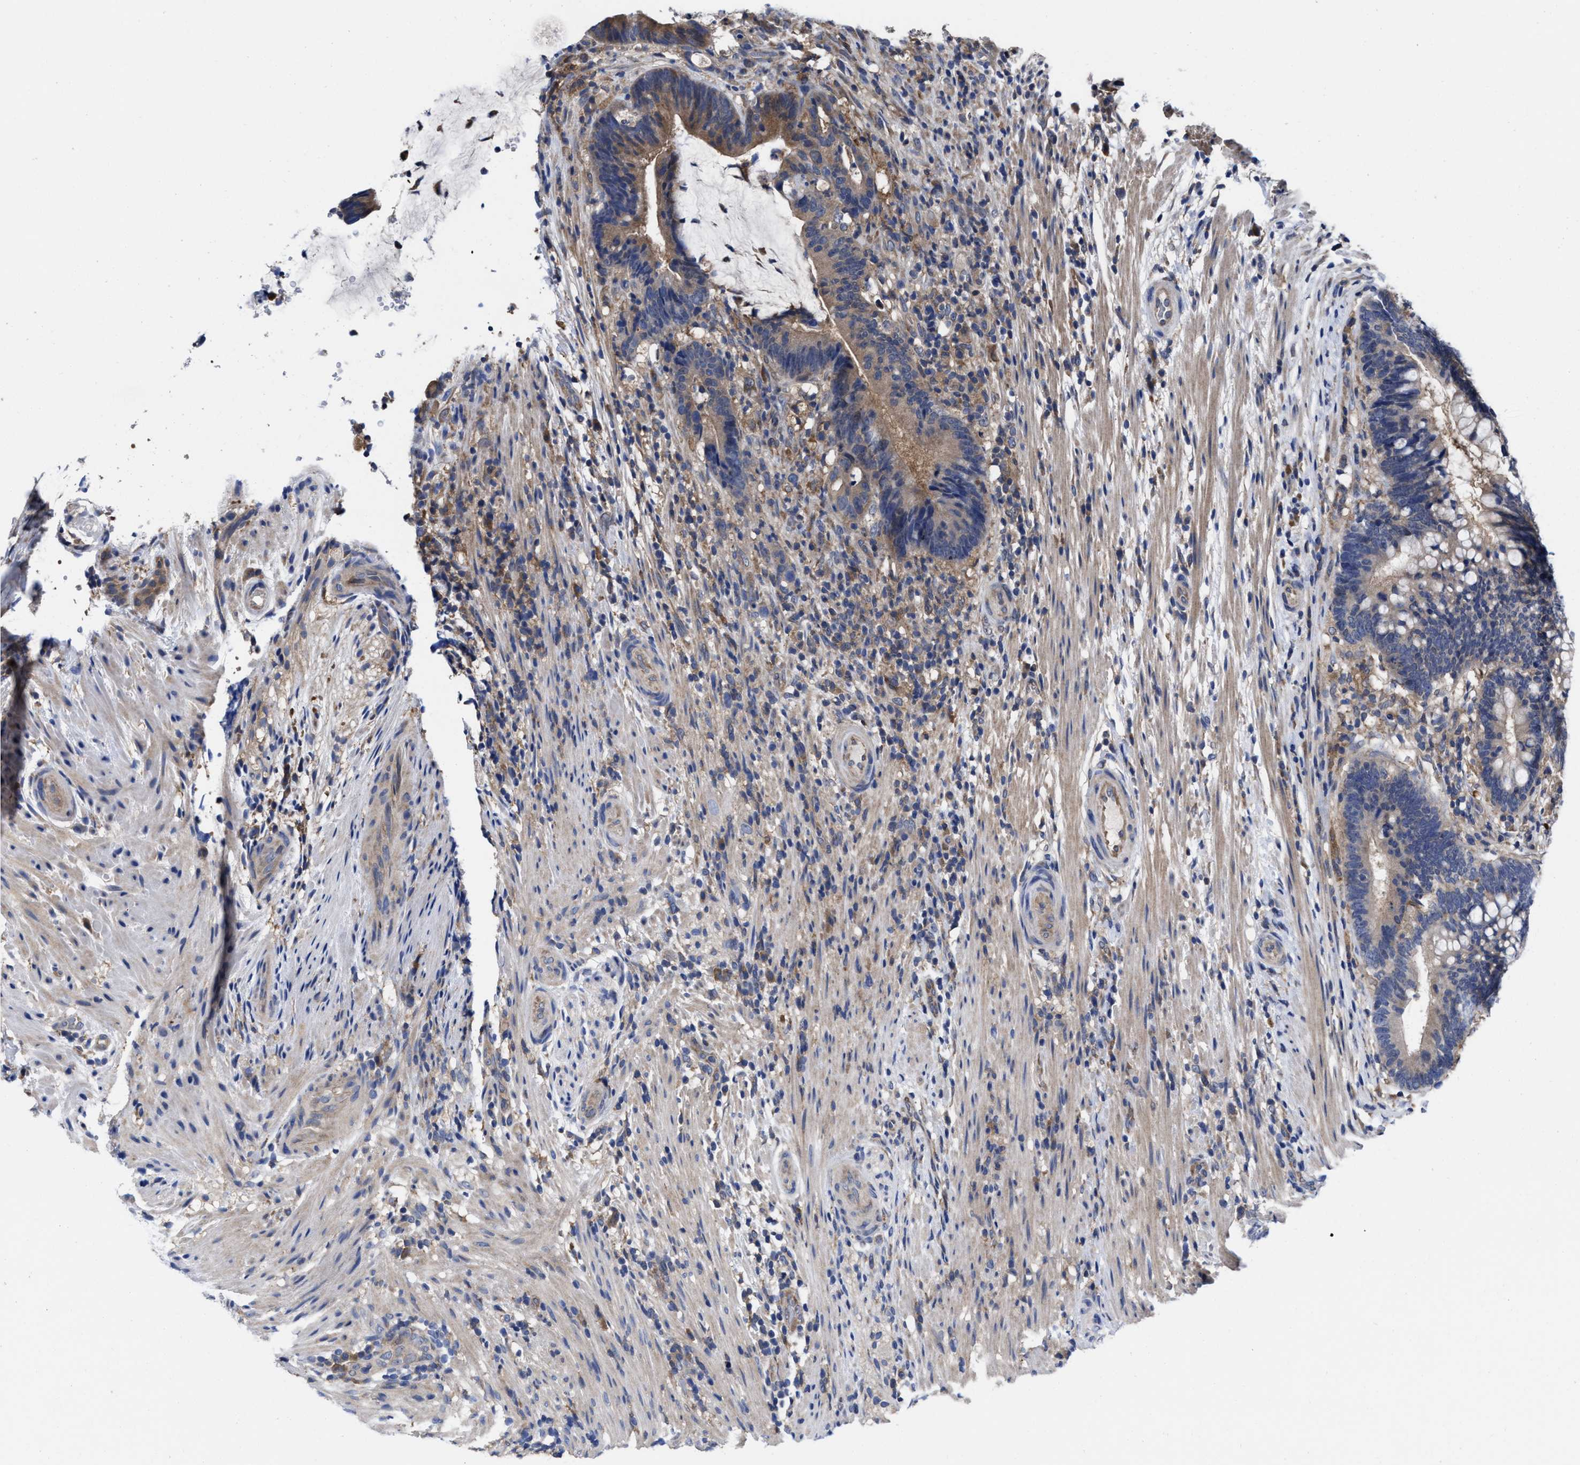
{"staining": {"intensity": "moderate", "quantity": "<25%", "location": "cytoplasmic/membranous"}, "tissue": "colorectal cancer", "cell_type": "Tumor cells", "image_type": "cancer", "snomed": [{"axis": "morphology", "description": "Adenocarcinoma, NOS"}, {"axis": "topography", "description": "Colon"}], "caption": "Protein analysis of colorectal cancer (adenocarcinoma) tissue reveals moderate cytoplasmic/membranous positivity in approximately <25% of tumor cells.", "gene": "TXNDC17", "patient": {"sex": "female", "age": 66}}